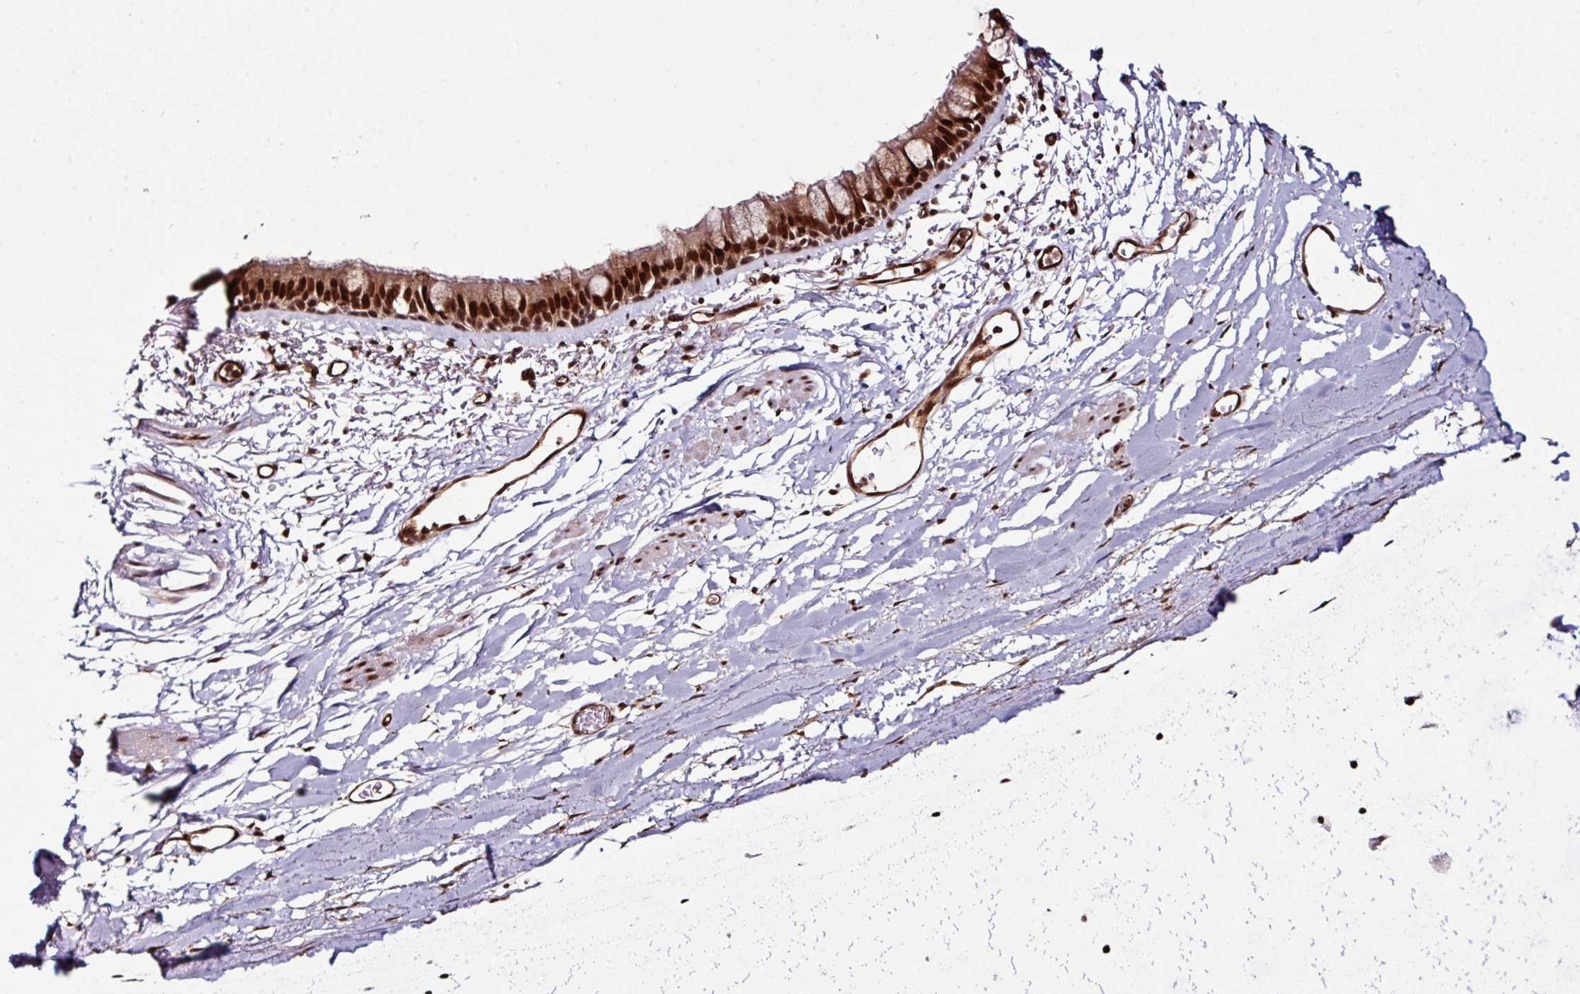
{"staining": {"intensity": "strong", "quantity": ">75%", "location": "cytoplasmic/membranous,nuclear"}, "tissue": "bronchus", "cell_type": "Respiratory epithelial cells", "image_type": "normal", "snomed": [{"axis": "morphology", "description": "Normal tissue, NOS"}, {"axis": "topography", "description": "Bronchus"}], "caption": "Respiratory epithelial cells exhibit high levels of strong cytoplasmic/membranous,nuclear positivity in about >75% of cells in normal bronchus.", "gene": "MORF4L2", "patient": {"sex": "male", "age": 67}}